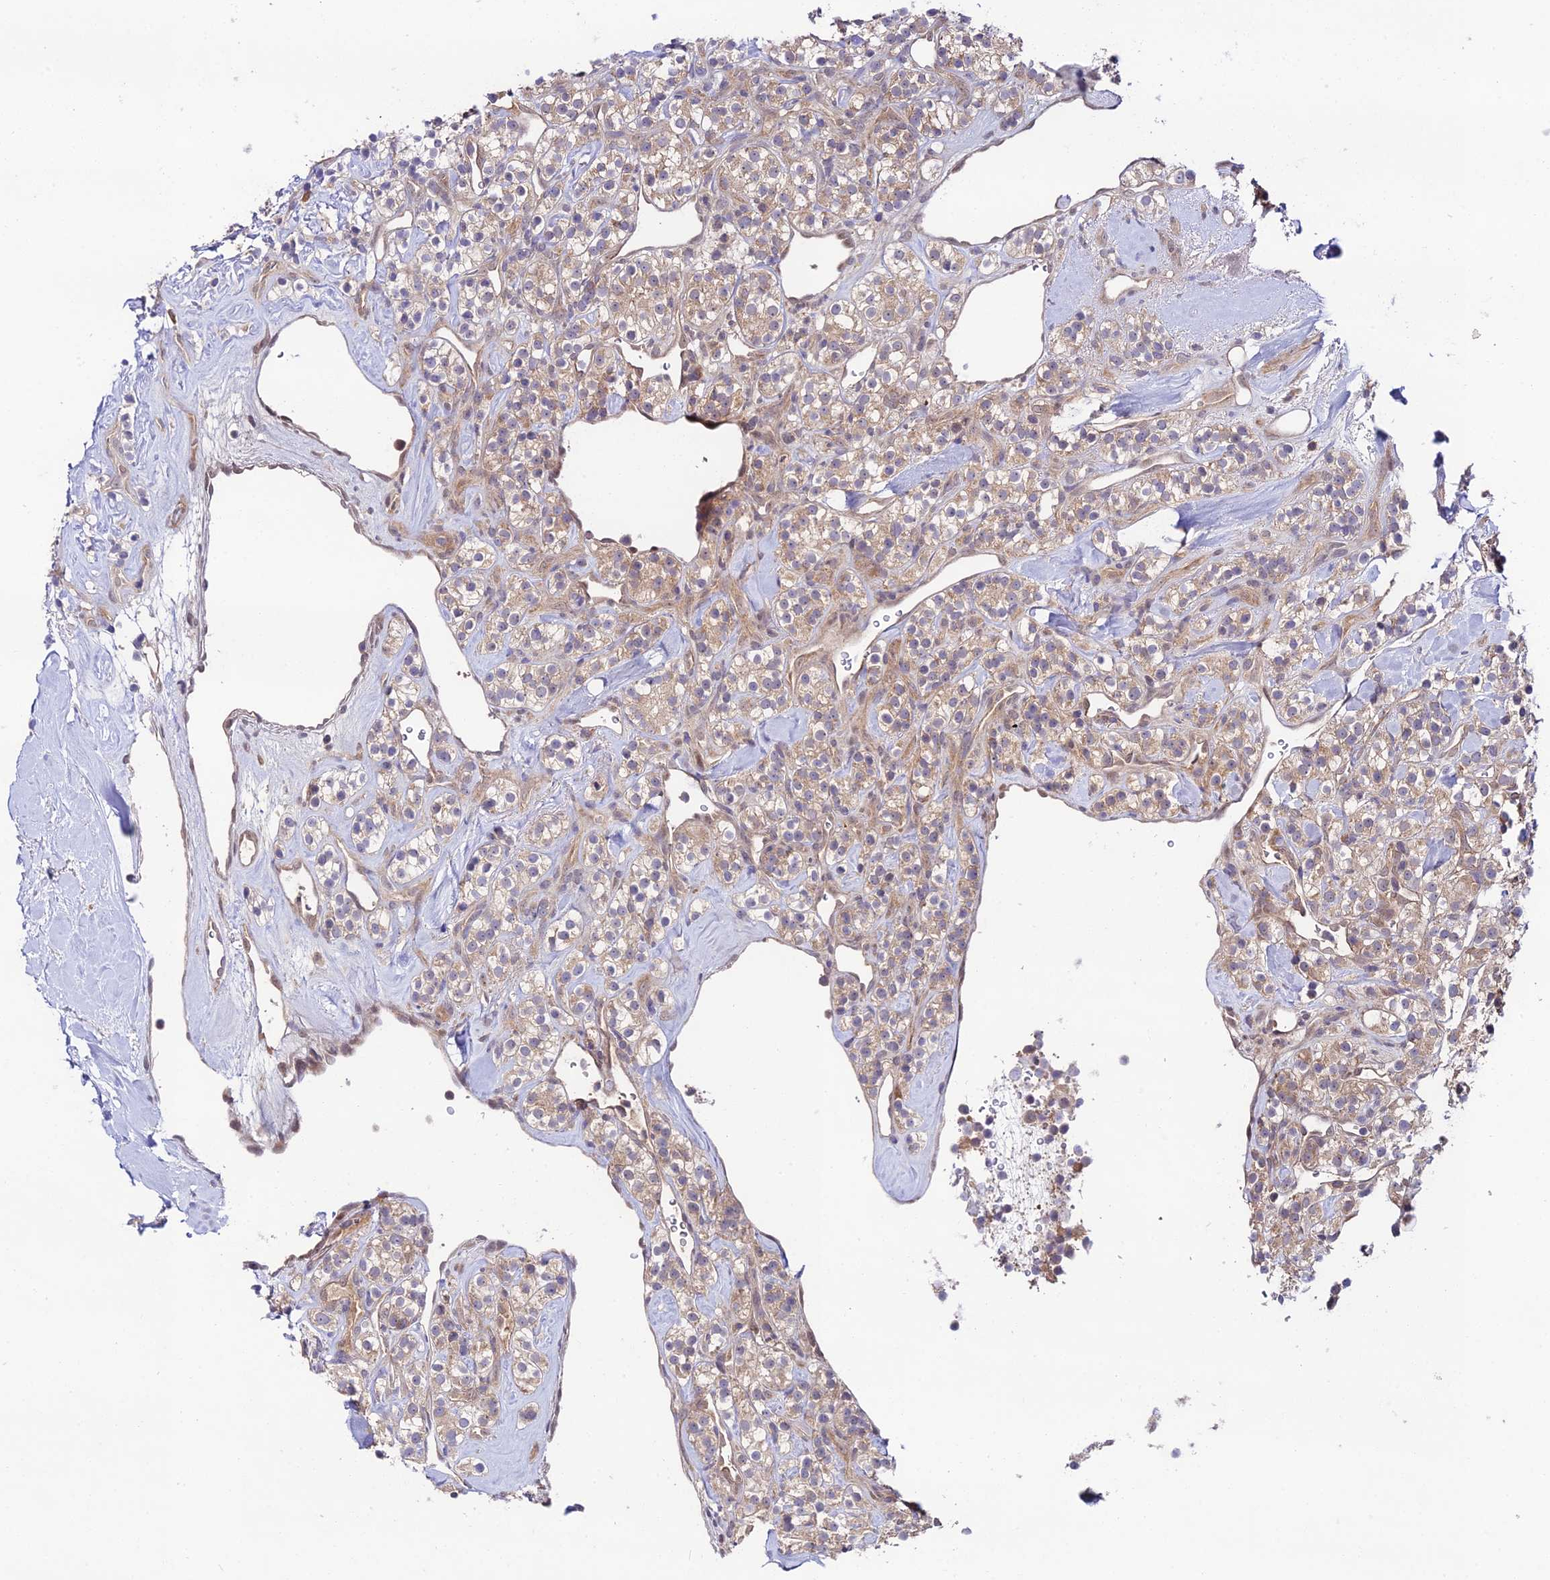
{"staining": {"intensity": "weak", "quantity": "25%-75%", "location": "cytoplasmic/membranous"}, "tissue": "renal cancer", "cell_type": "Tumor cells", "image_type": "cancer", "snomed": [{"axis": "morphology", "description": "Adenocarcinoma, NOS"}, {"axis": "topography", "description": "Kidney"}], "caption": "Renal adenocarcinoma stained with DAB (3,3'-diaminobenzidine) immunohistochemistry (IHC) shows low levels of weak cytoplasmic/membranous staining in about 25%-75% of tumor cells.", "gene": "TRIM40", "patient": {"sex": "male", "age": 77}}